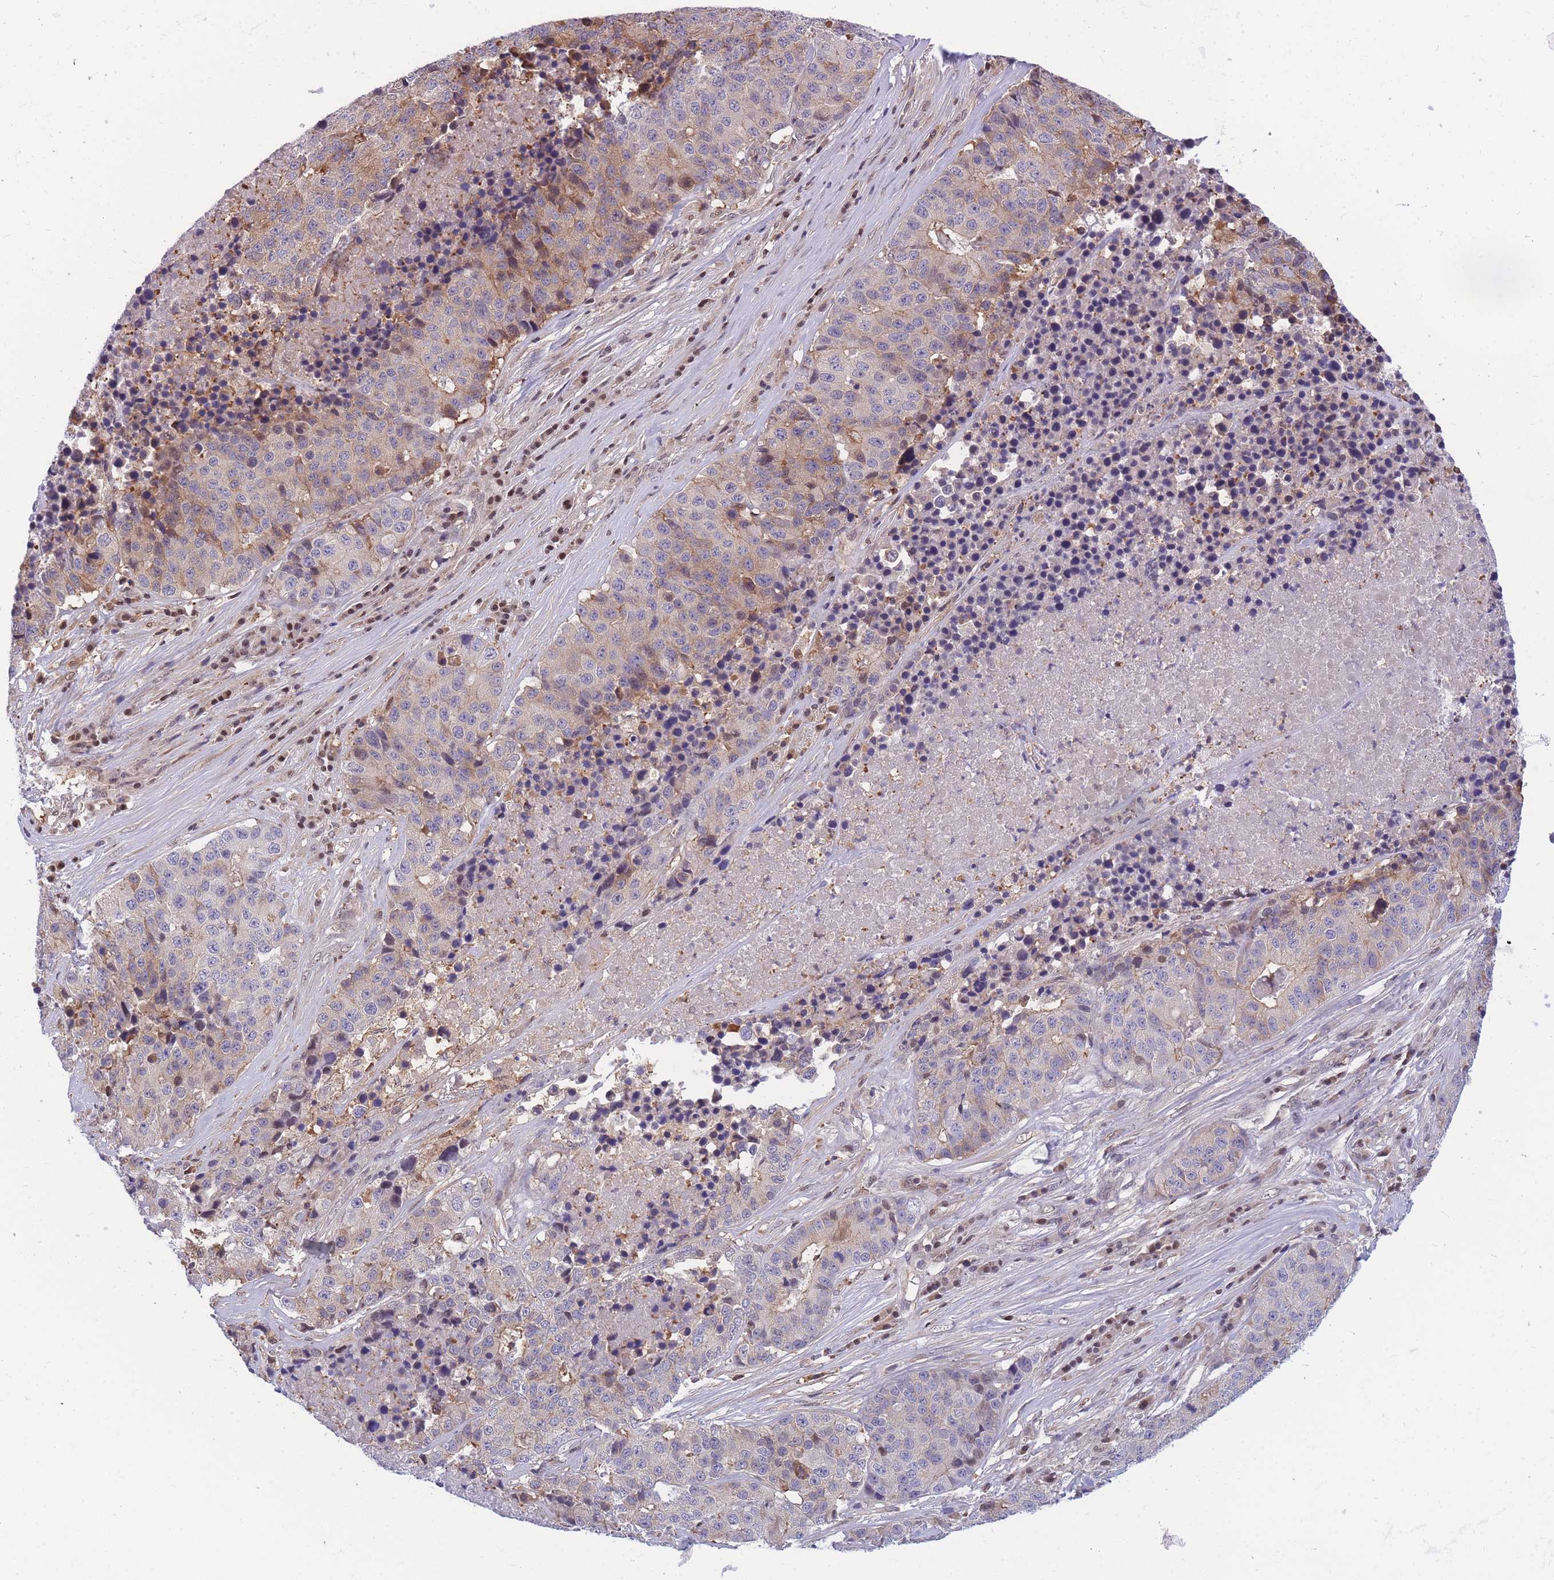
{"staining": {"intensity": "moderate", "quantity": "<25%", "location": "cytoplasmic/membranous"}, "tissue": "stomach cancer", "cell_type": "Tumor cells", "image_type": "cancer", "snomed": [{"axis": "morphology", "description": "Adenocarcinoma, NOS"}, {"axis": "topography", "description": "Stomach"}], "caption": "A low amount of moderate cytoplasmic/membranous positivity is identified in approximately <25% of tumor cells in stomach adenocarcinoma tissue.", "gene": "CRACD", "patient": {"sex": "male", "age": 71}}